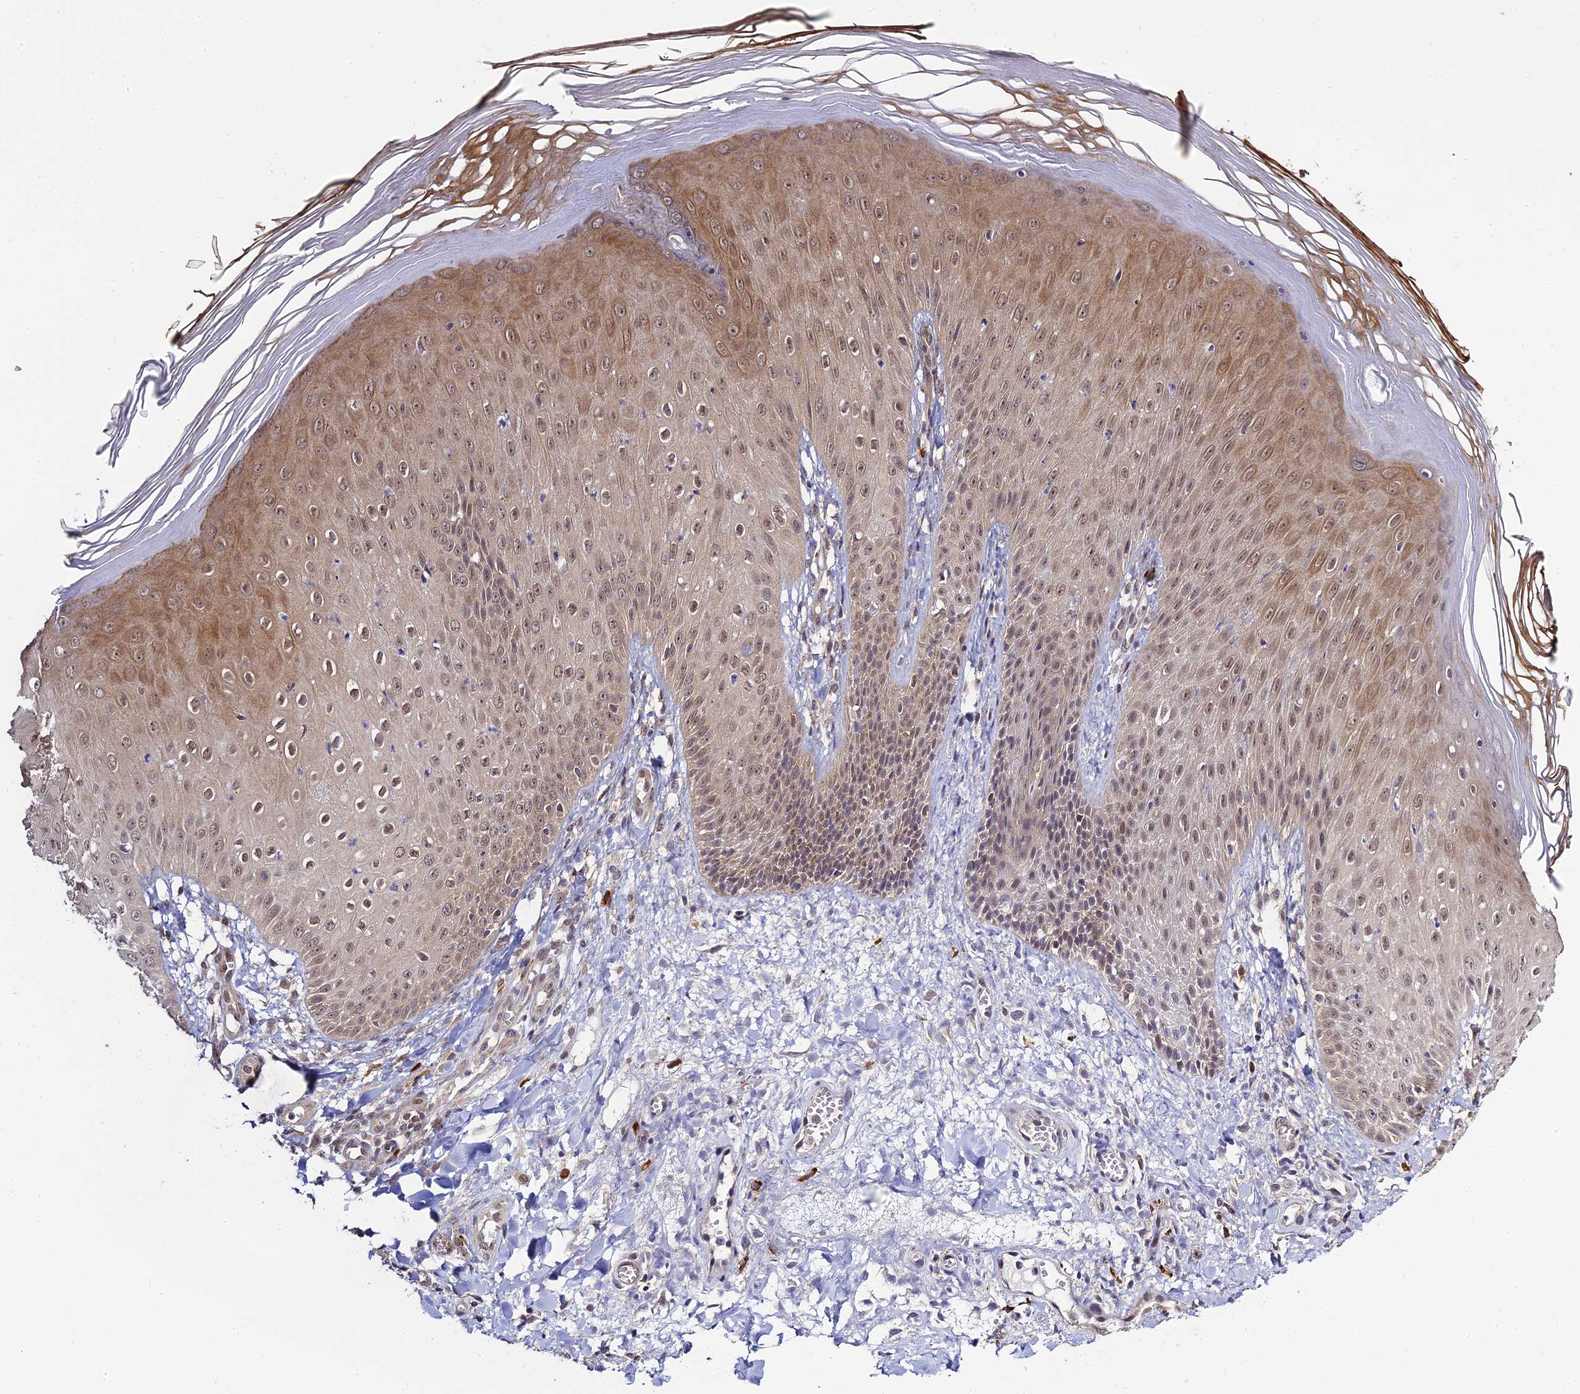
{"staining": {"intensity": "moderate", "quantity": "25%-75%", "location": "cytoplasmic/membranous,nuclear"}, "tissue": "skin", "cell_type": "Epidermal cells", "image_type": "normal", "snomed": [{"axis": "morphology", "description": "Normal tissue, NOS"}, {"axis": "morphology", "description": "Inflammation, NOS"}, {"axis": "topography", "description": "Soft tissue"}, {"axis": "topography", "description": "Anal"}], "caption": "This histopathology image reveals normal skin stained with immunohistochemistry to label a protein in brown. The cytoplasmic/membranous,nuclear of epidermal cells show moderate positivity for the protein. Nuclei are counter-stained blue.", "gene": "SKIC8", "patient": {"sex": "female", "age": 15}}